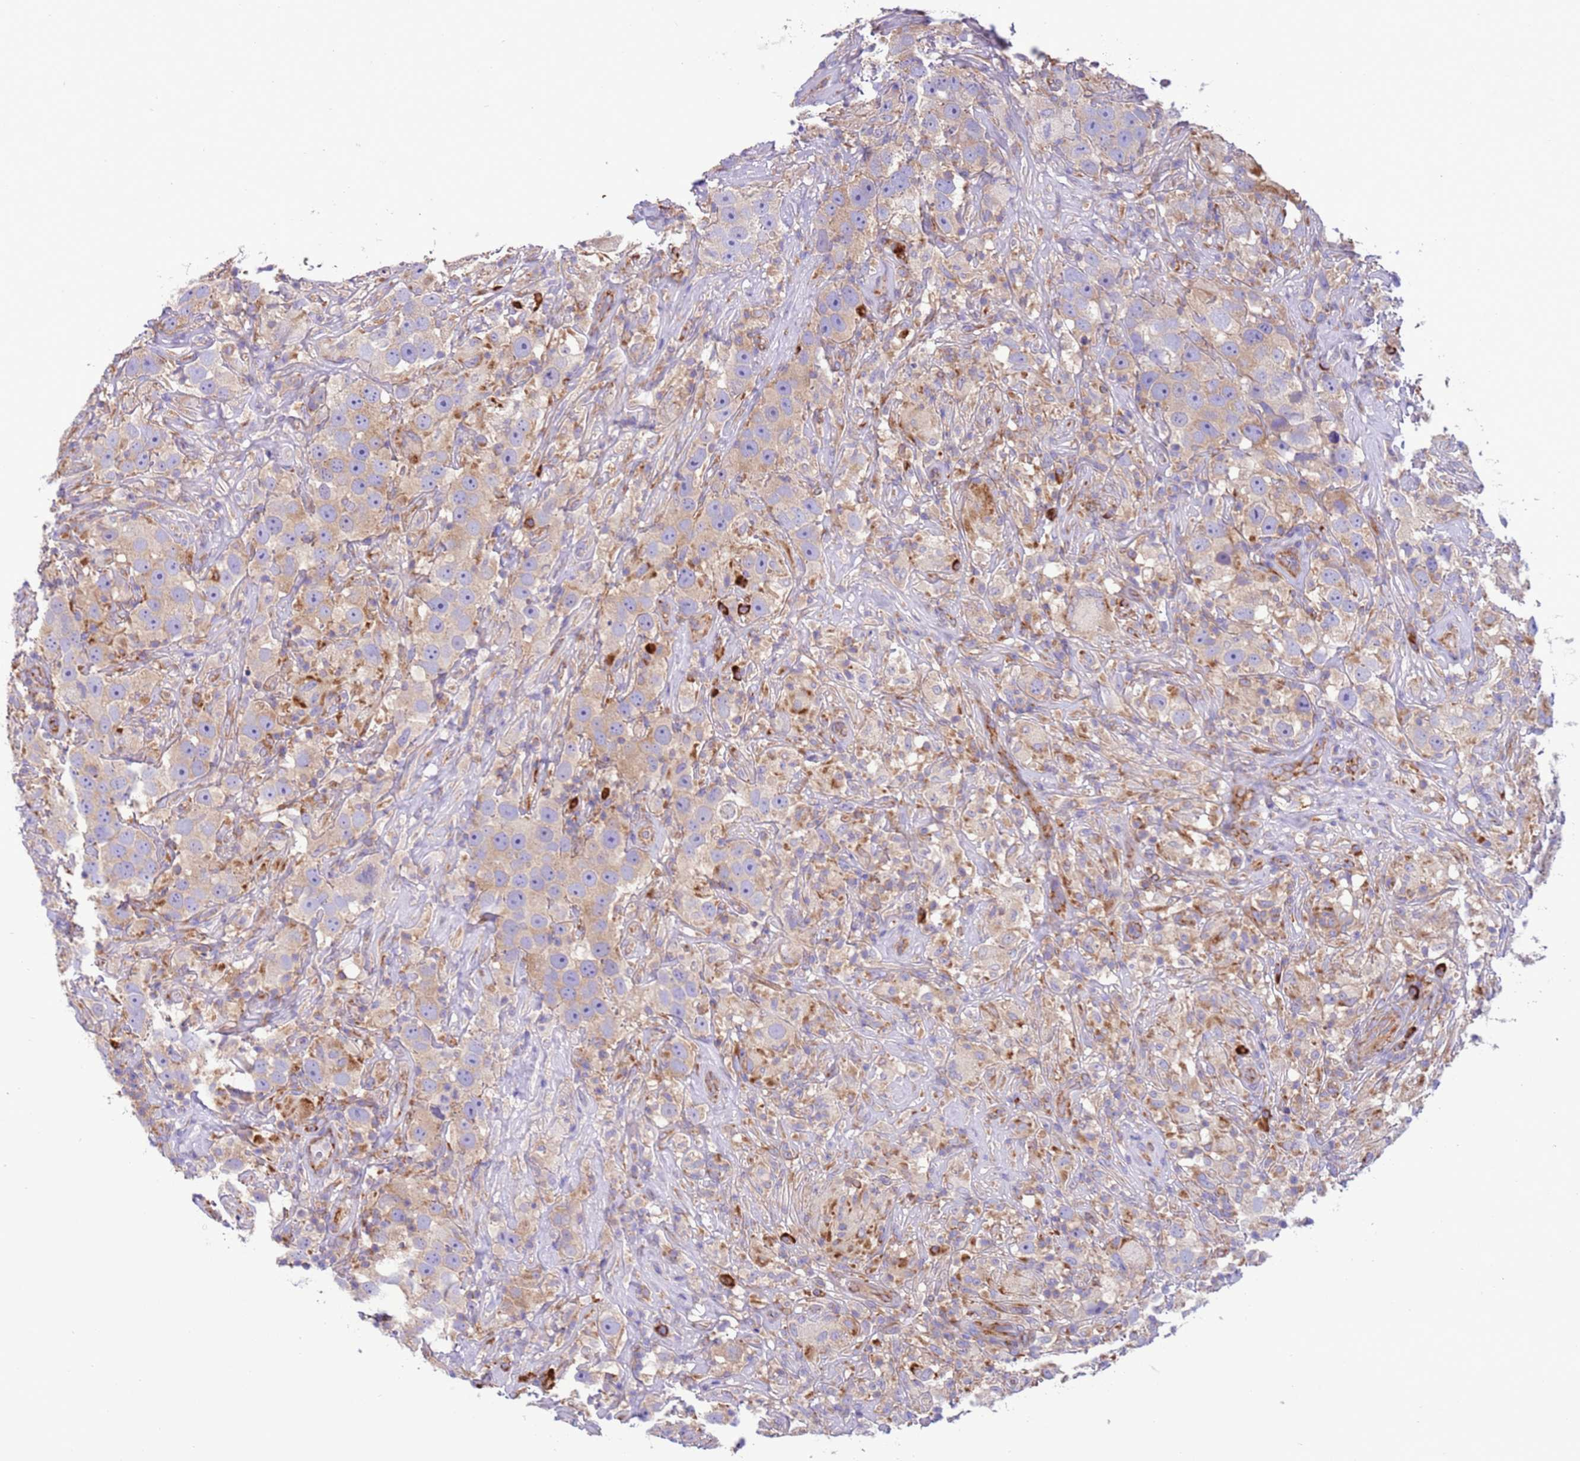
{"staining": {"intensity": "weak", "quantity": ">75%", "location": "cytoplasmic/membranous"}, "tissue": "testis cancer", "cell_type": "Tumor cells", "image_type": "cancer", "snomed": [{"axis": "morphology", "description": "Seminoma, NOS"}, {"axis": "topography", "description": "Testis"}], "caption": "The histopathology image reveals staining of seminoma (testis), revealing weak cytoplasmic/membranous protein expression (brown color) within tumor cells.", "gene": "VARS1", "patient": {"sex": "male", "age": 49}}